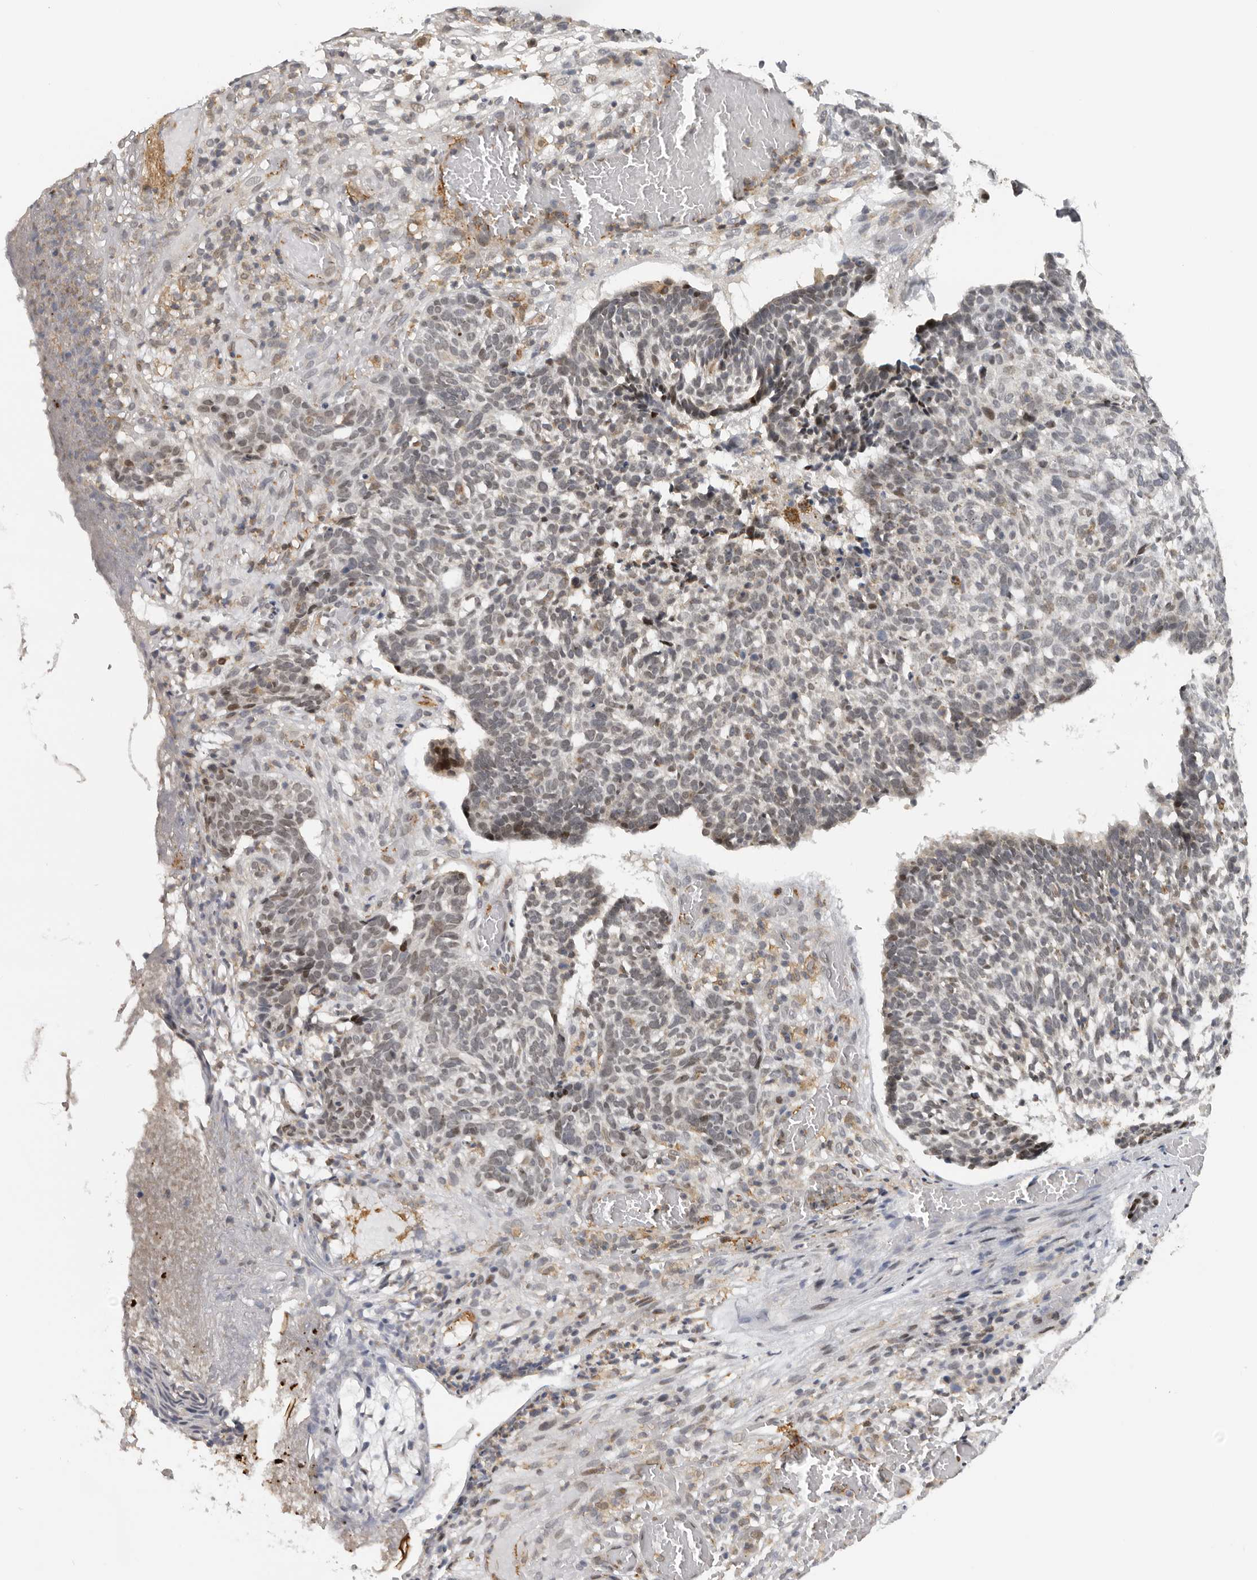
{"staining": {"intensity": "negative", "quantity": "none", "location": "none"}, "tissue": "skin cancer", "cell_type": "Tumor cells", "image_type": "cancer", "snomed": [{"axis": "morphology", "description": "Basal cell carcinoma"}, {"axis": "topography", "description": "Skin"}], "caption": "Immunohistochemical staining of human skin cancer displays no significant expression in tumor cells.", "gene": "KIF2B", "patient": {"sex": "male", "age": 85}}